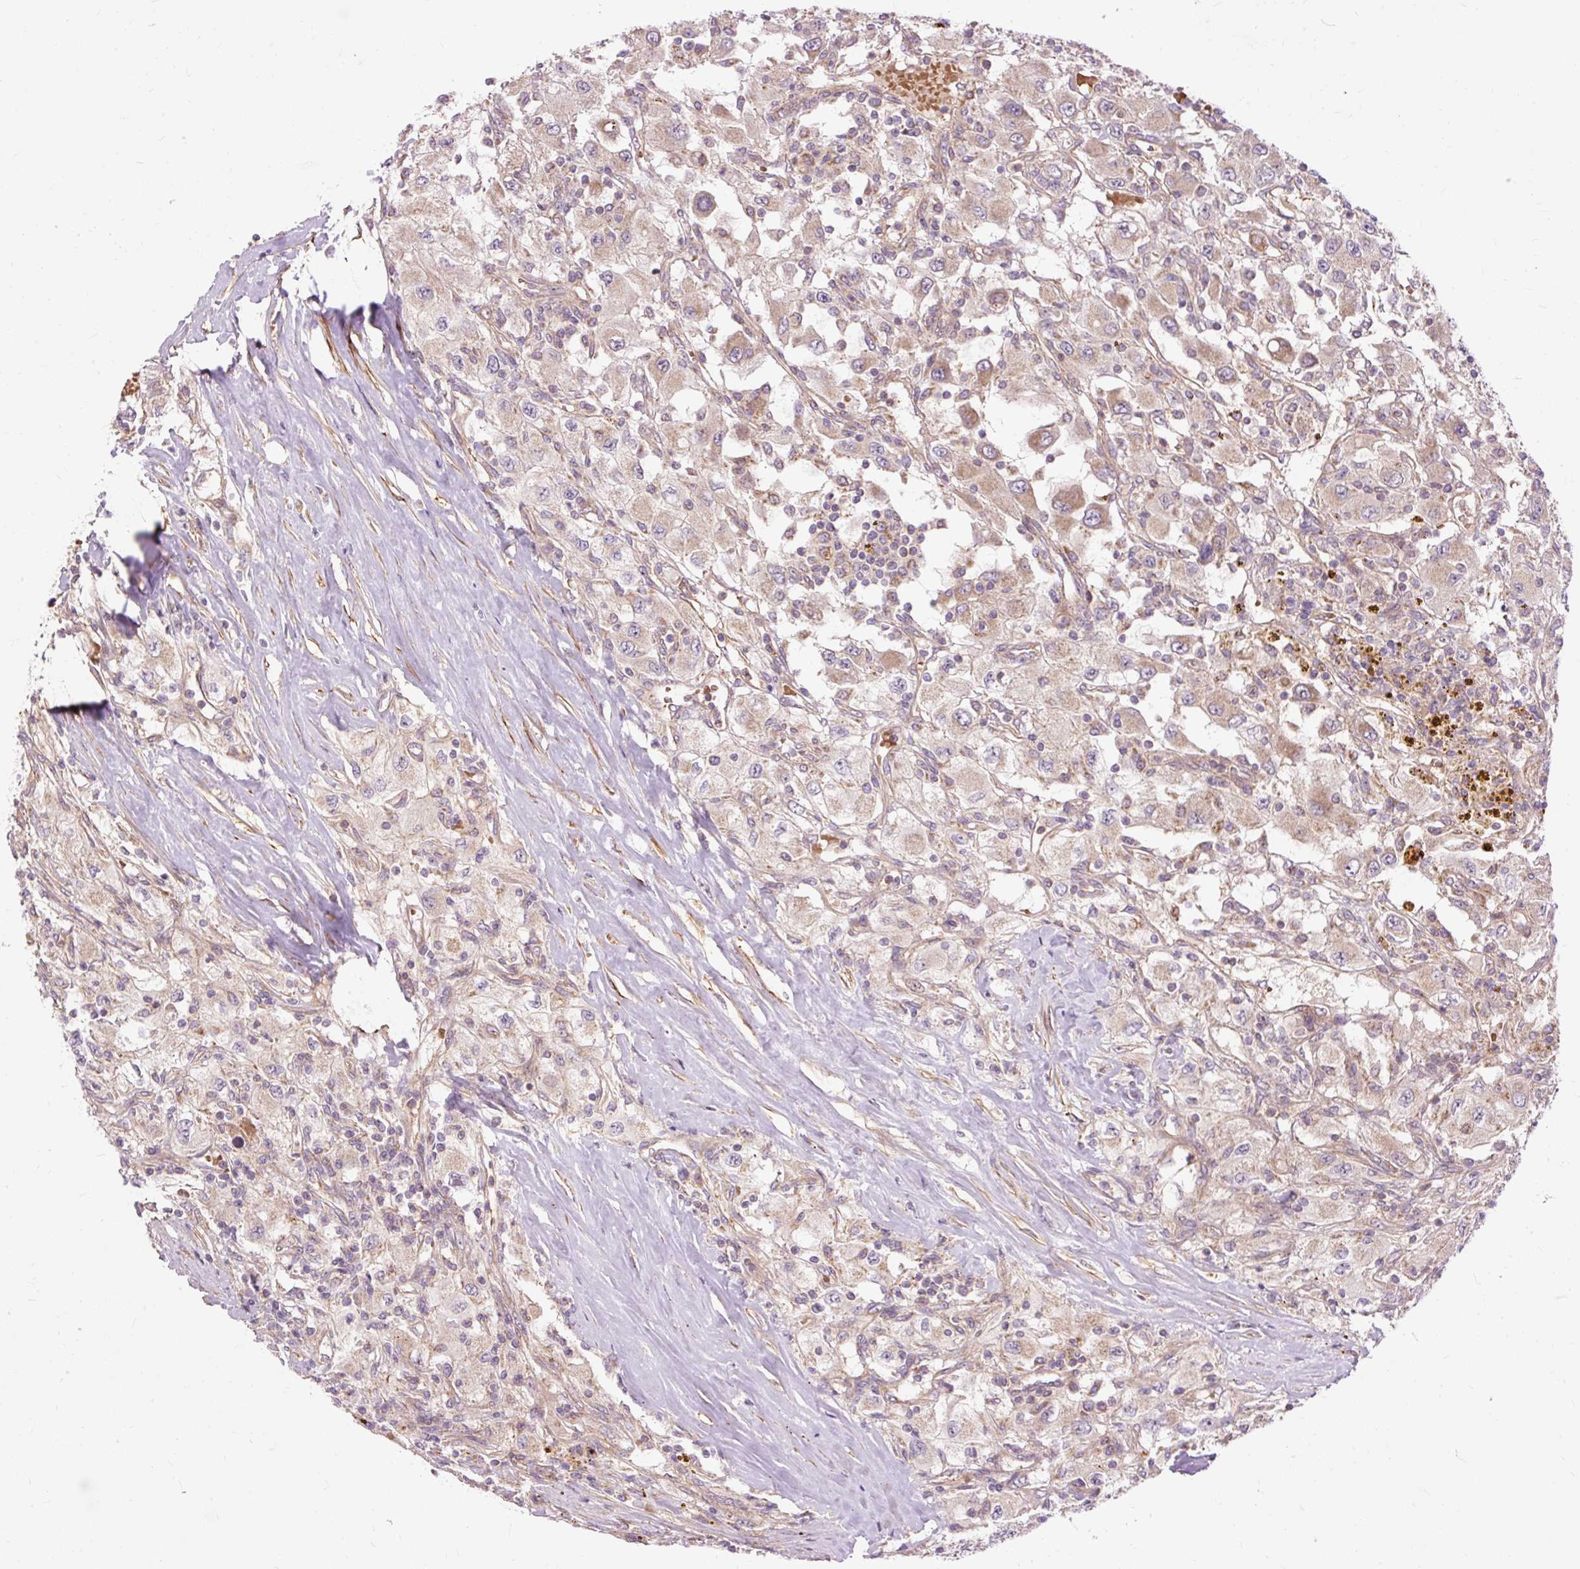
{"staining": {"intensity": "moderate", "quantity": "25%-75%", "location": "cytoplasmic/membranous"}, "tissue": "renal cancer", "cell_type": "Tumor cells", "image_type": "cancer", "snomed": [{"axis": "morphology", "description": "Adenocarcinoma, NOS"}, {"axis": "topography", "description": "Kidney"}], "caption": "Moderate cytoplasmic/membranous protein staining is appreciated in about 25%-75% of tumor cells in renal cancer (adenocarcinoma).", "gene": "RIPOR3", "patient": {"sex": "female", "age": 67}}